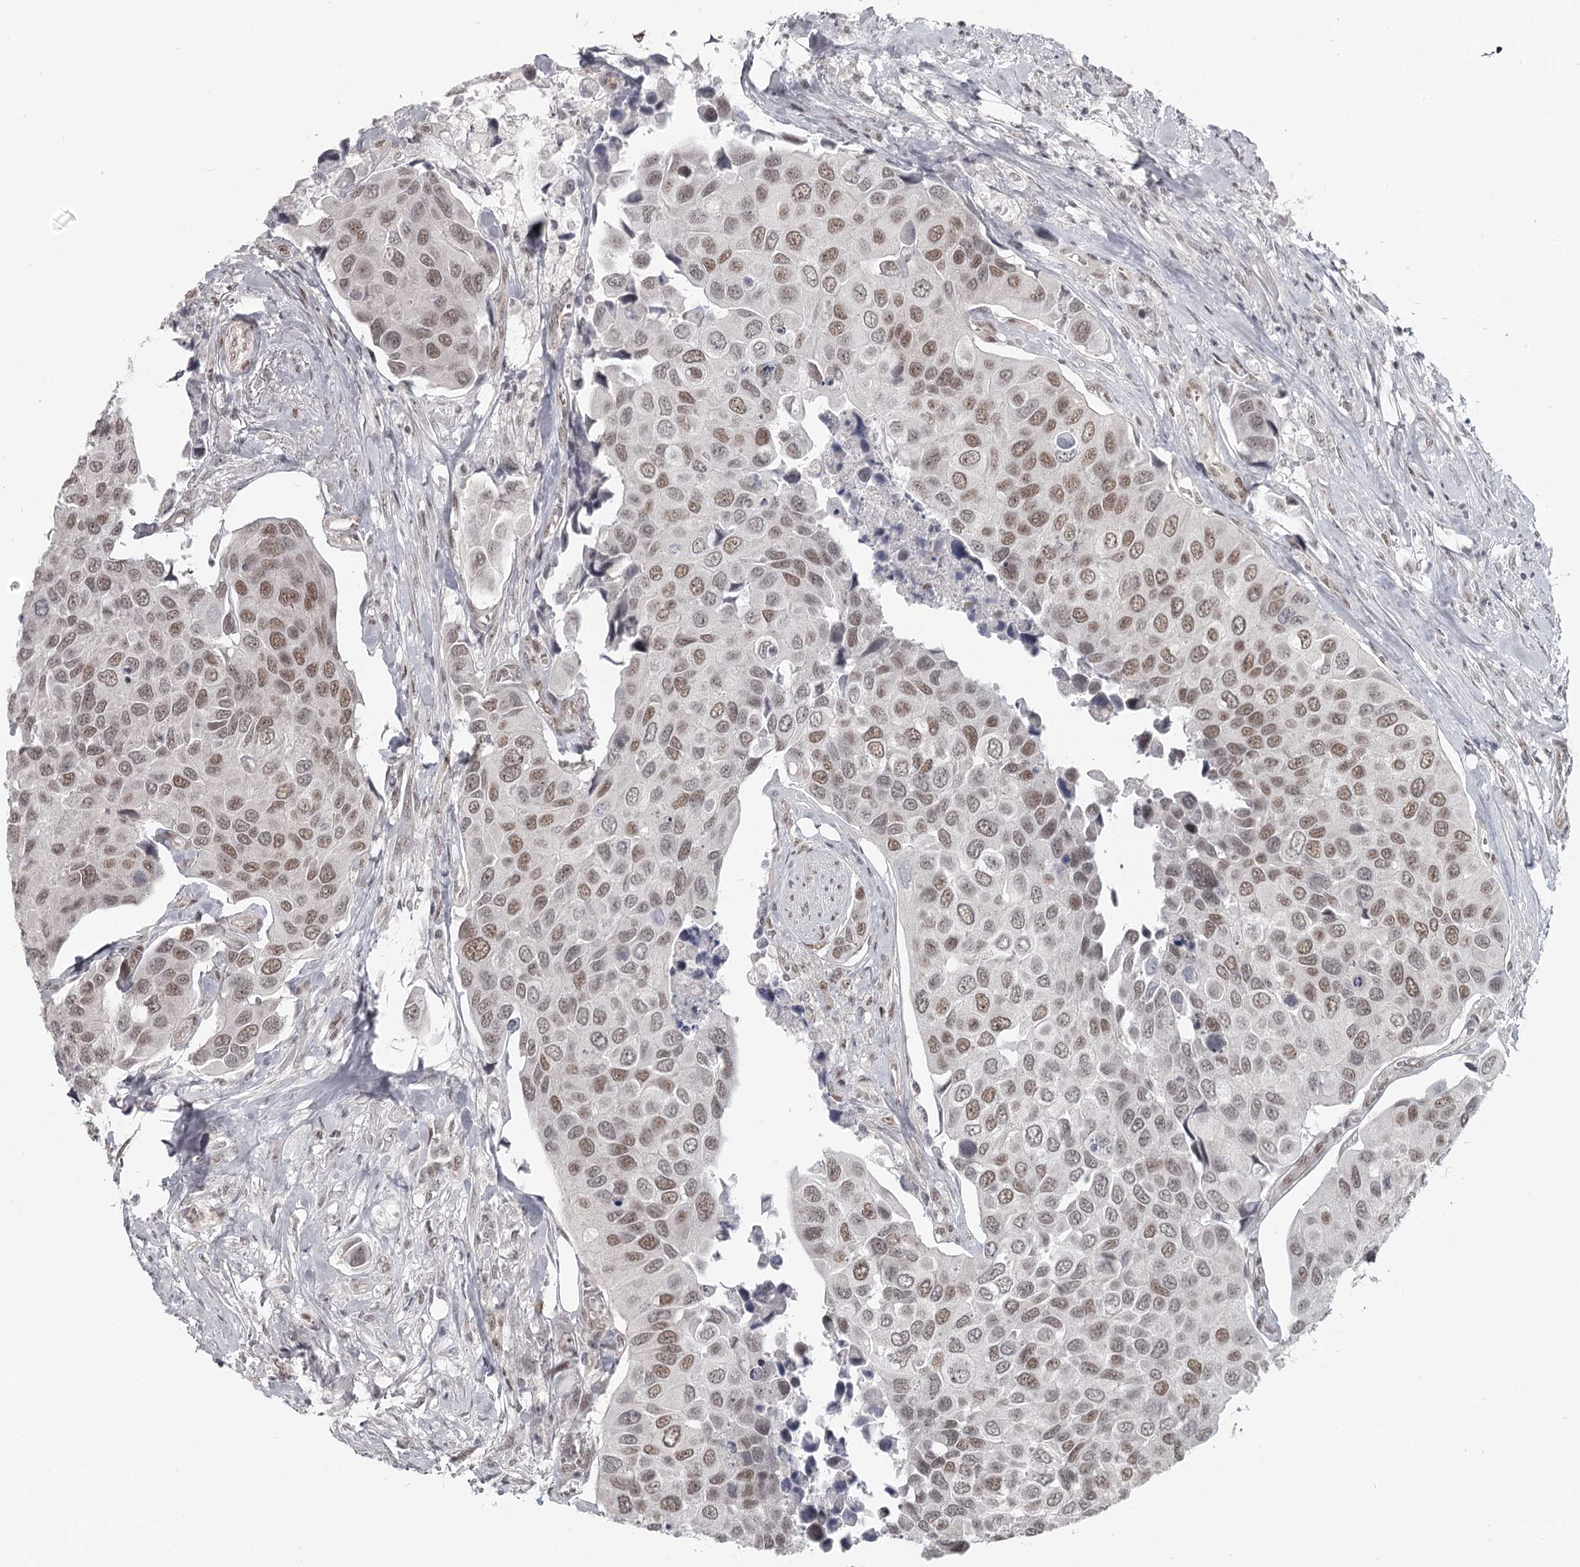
{"staining": {"intensity": "moderate", "quantity": ">75%", "location": "nuclear"}, "tissue": "urothelial cancer", "cell_type": "Tumor cells", "image_type": "cancer", "snomed": [{"axis": "morphology", "description": "Urothelial carcinoma, High grade"}, {"axis": "topography", "description": "Urinary bladder"}], "caption": "Human high-grade urothelial carcinoma stained with a protein marker reveals moderate staining in tumor cells.", "gene": "FAM13C", "patient": {"sex": "male", "age": 74}}